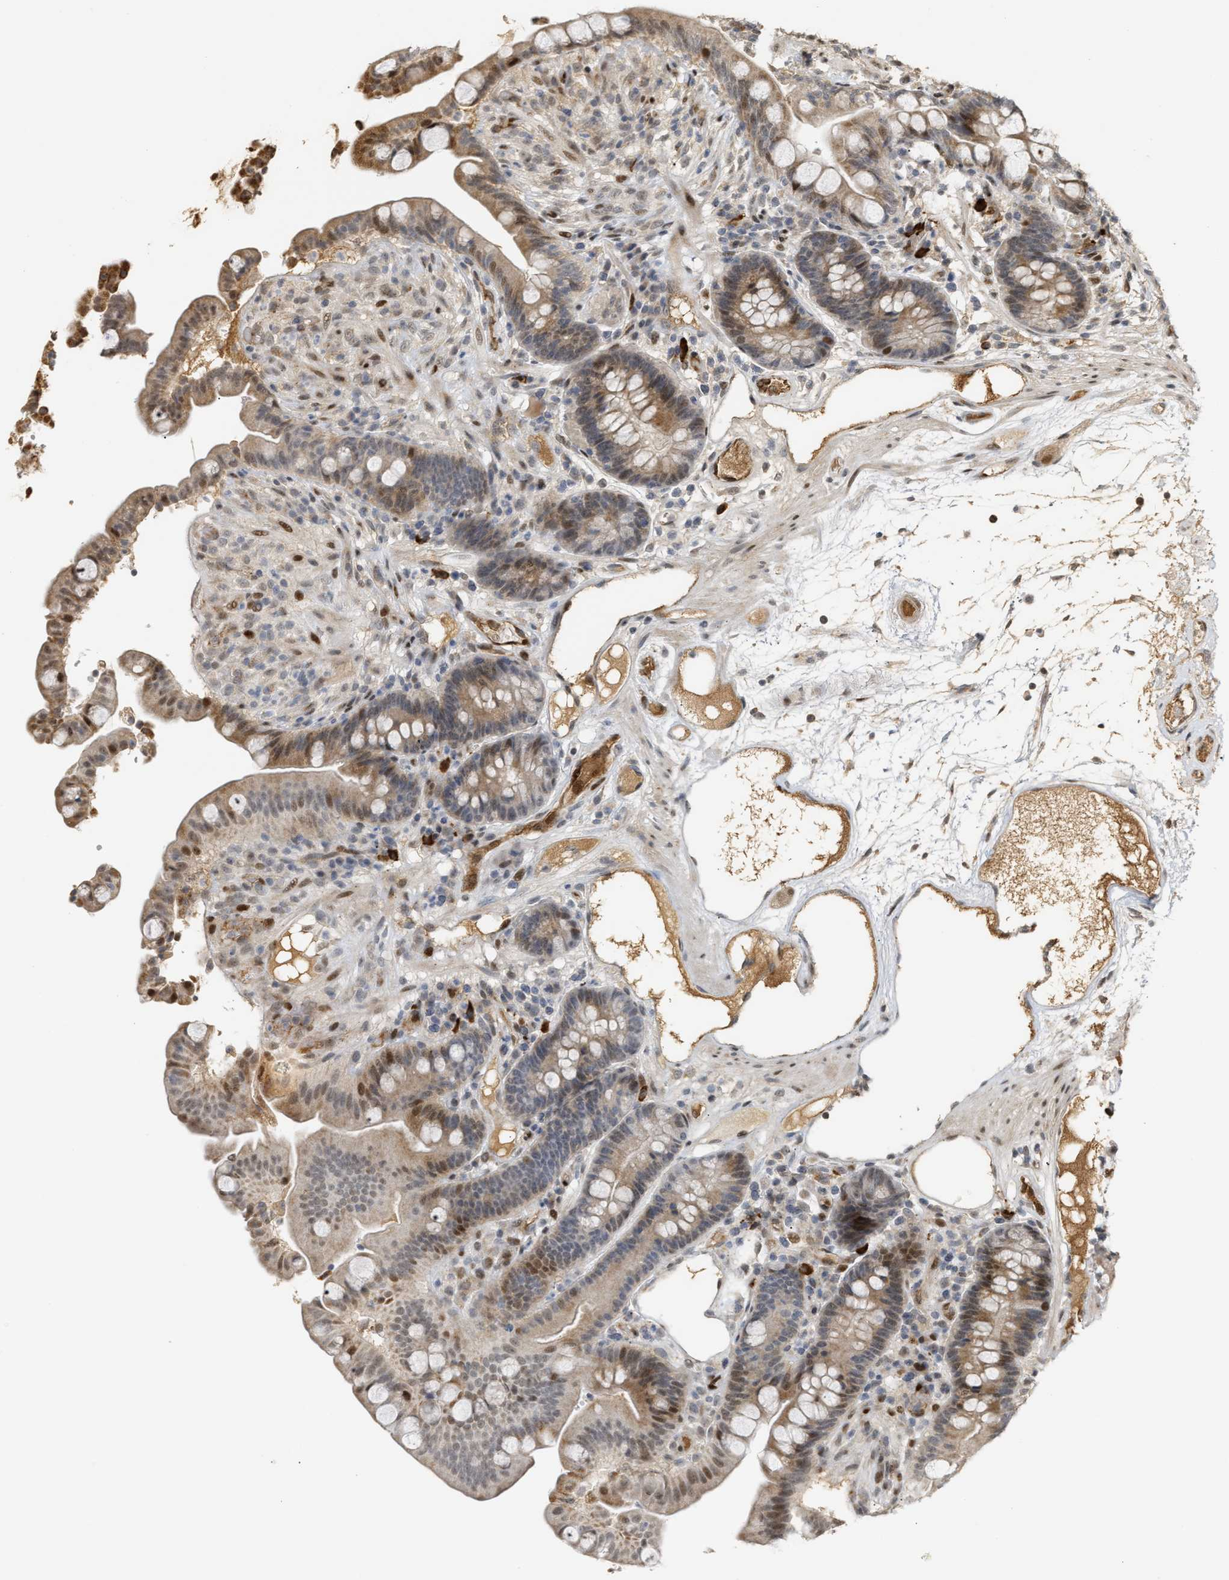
{"staining": {"intensity": "moderate", "quantity": ">75%", "location": "nuclear"}, "tissue": "colon", "cell_type": "Endothelial cells", "image_type": "normal", "snomed": [{"axis": "morphology", "description": "Normal tissue, NOS"}, {"axis": "topography", "description": "Colon"}], "caption": "A photomicrograph of colon stained for a protein exhibits moderate nuclear brown staining in endothelial cells.", "gene": "ZFAND5", "patient": {"sex": "male", "age": 73}}